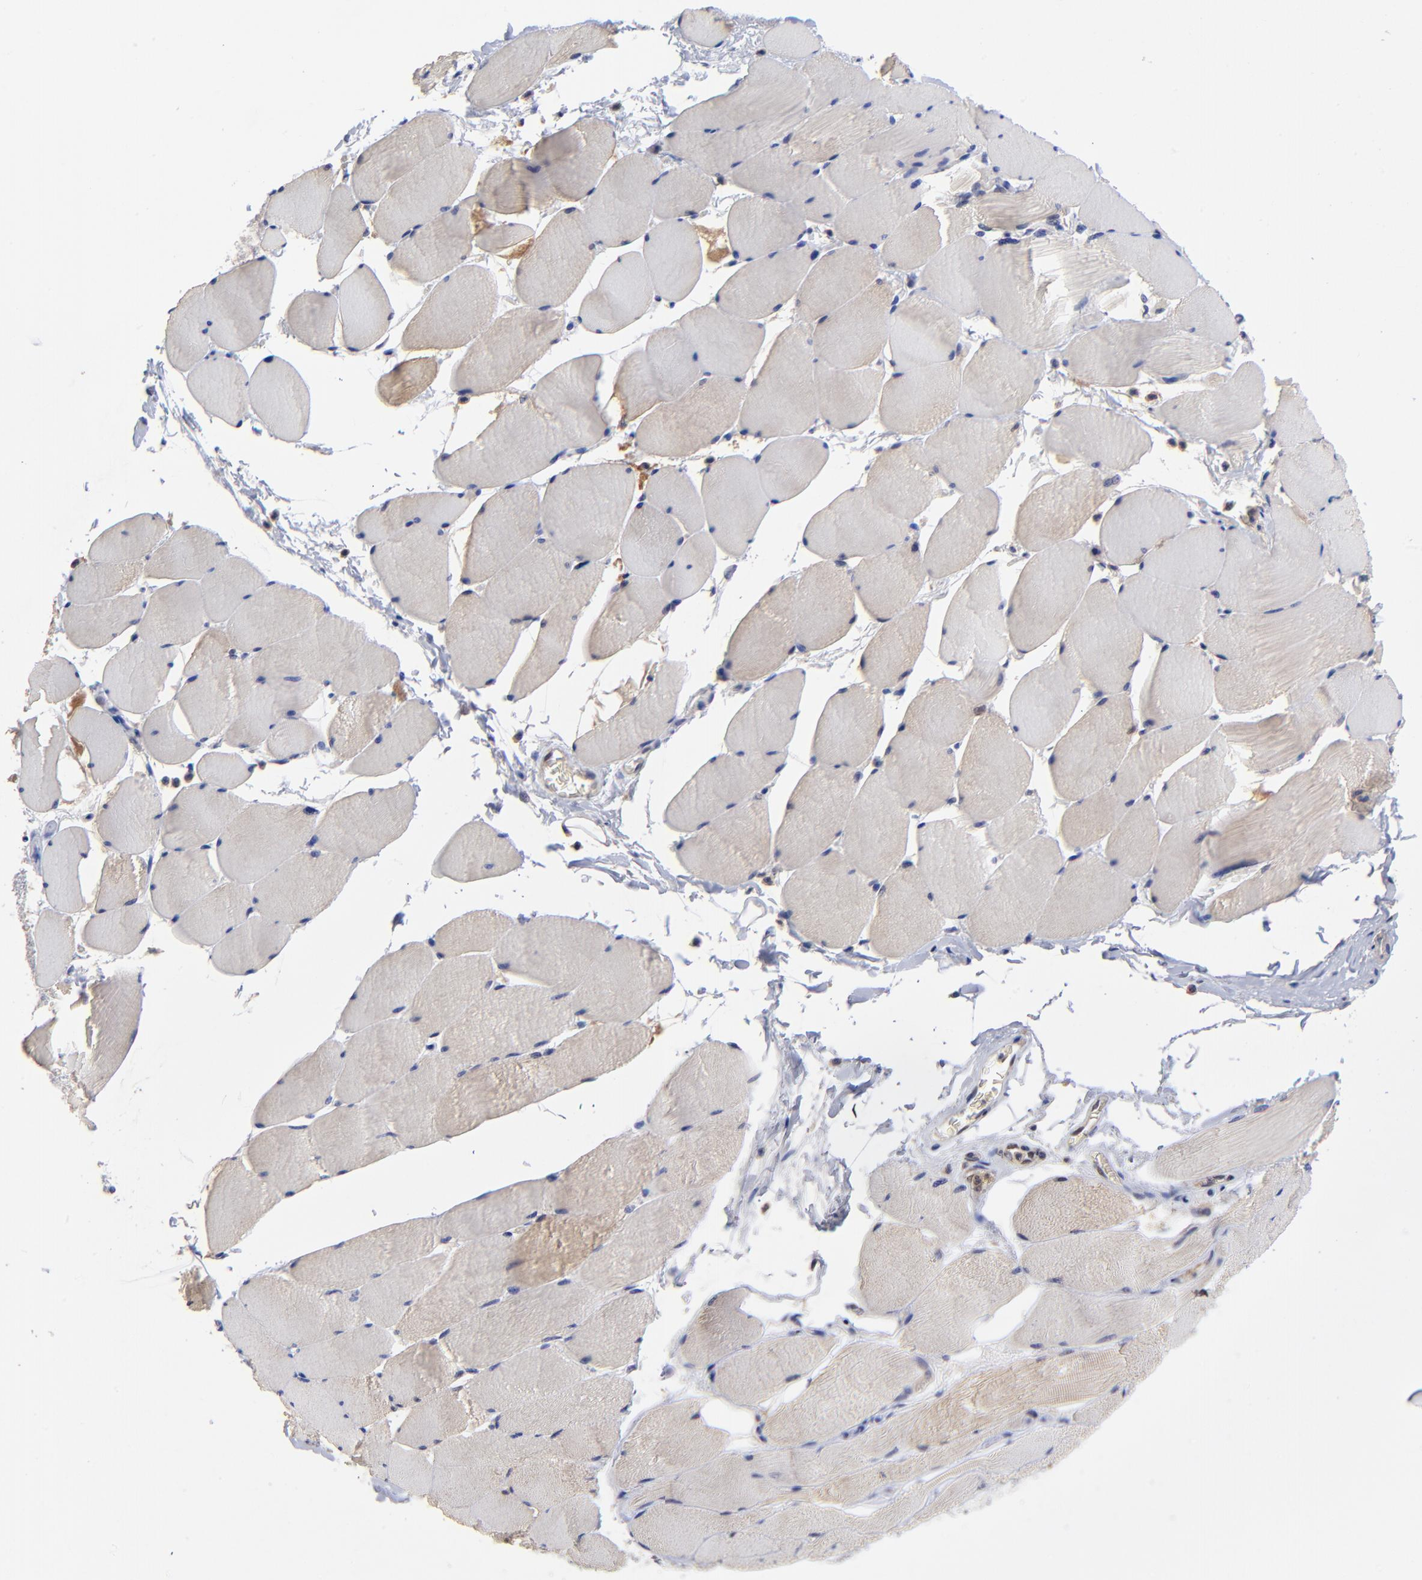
{"staining": {"intensity": "weak", "quantity": "25%-75%", "location": "cytoplasmic/membranous"}, "tissue": "skeletal muscle", "cell_type": "Myocytes", "image_type": "normal", "snomed": [{"axis": "morphology", "description": "Normal tissue, NOS"}, {"axis": "topography", "description": "Skeletal muscle"}], "caption": "Myocytes demonstrate low levels of weak cytoplasmic/membranous expression in about 25%-75% of cells in normal human skeletal muscle. (DAB (3,3'-diaminobenzidine) = brown stain, brightfield microscopy at high magnification).", "gene": "DCTPP1", "patient": {"sex": "male", "age": 62}}